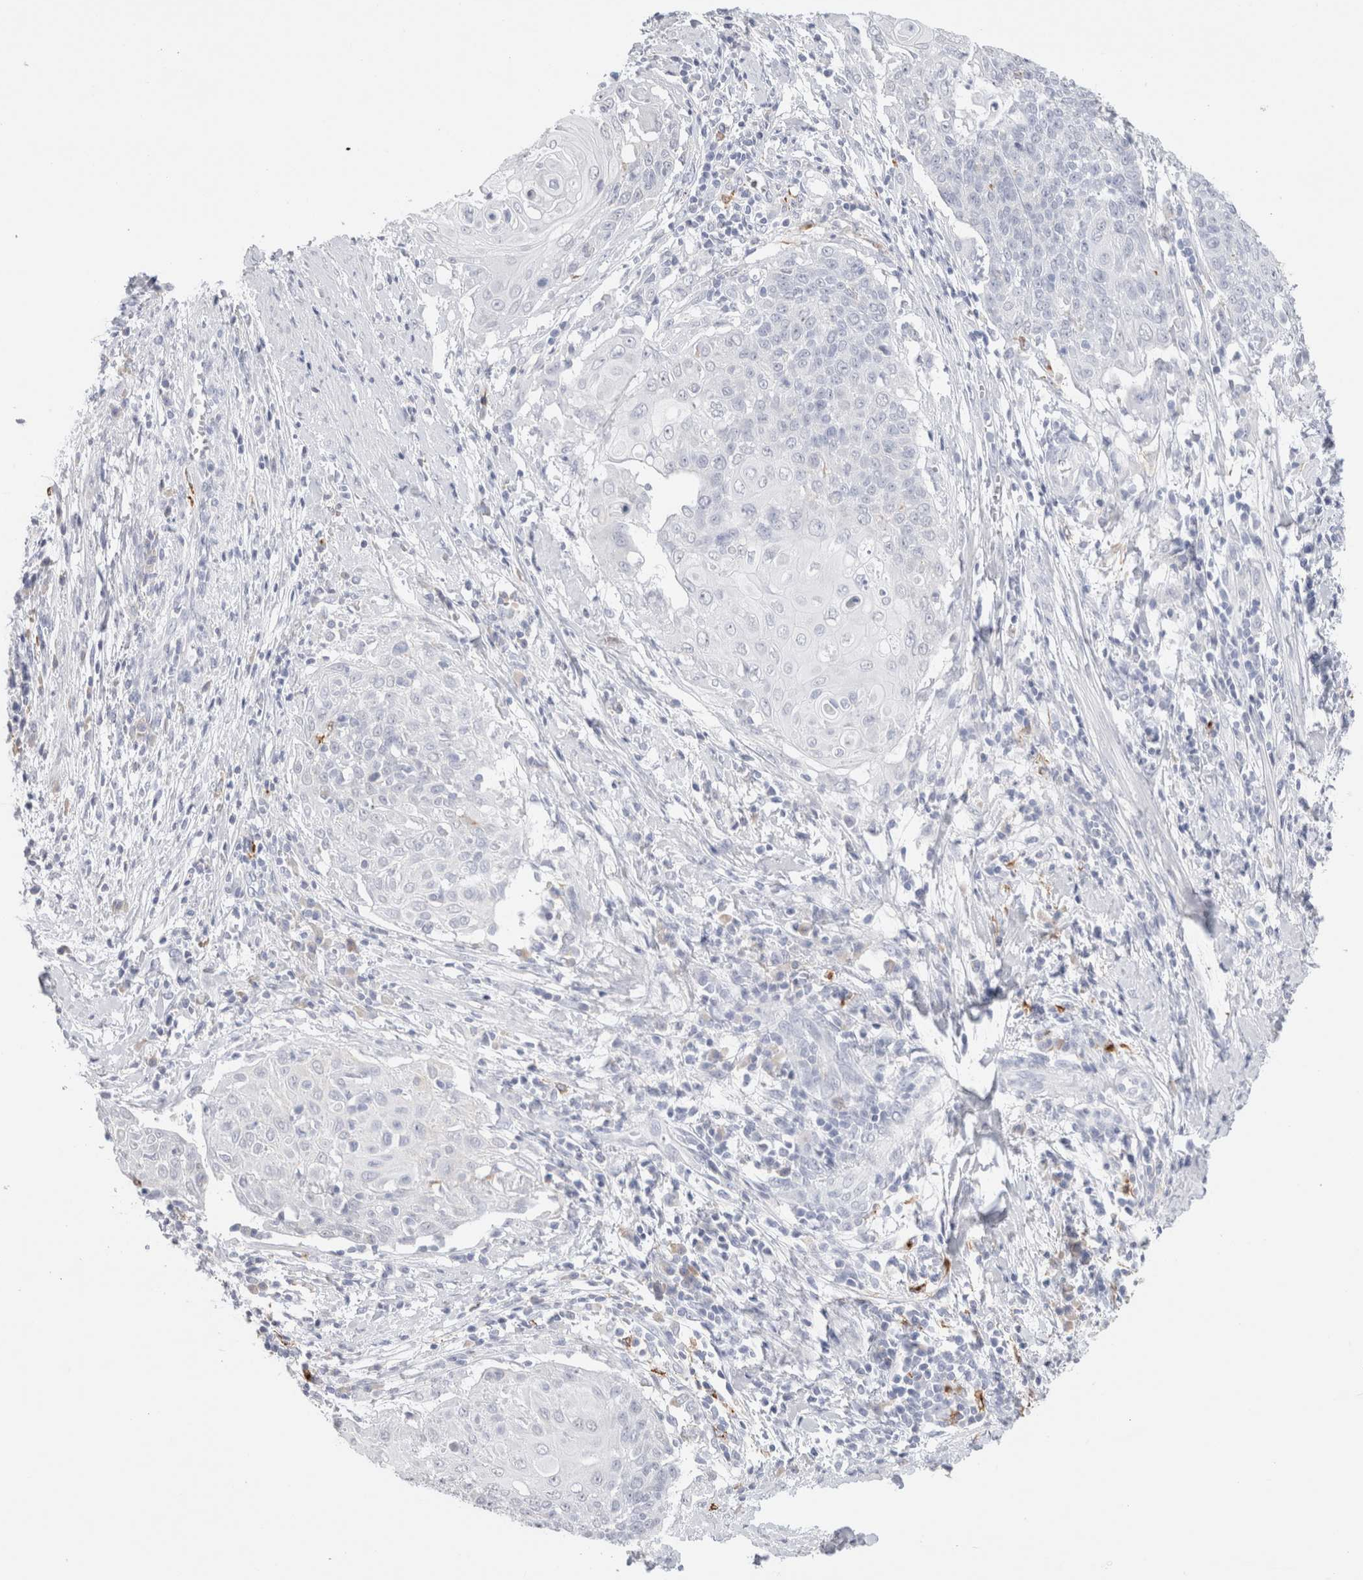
{"staining": {"intensity": "negative", "quantity": "none", "location": "none"}, "tissue": "cervical cancer", "cell_type": "Tumor cells", "image_type": "cancer", "snomed": [{"axis": "morphology", "description": "Squamous cell carcinoma, NOS"}, {"axis": "topography", "description": "Cervix"}], "caption": "High power microscopy photomicrograph of an immunohistochemistry histopathology image of cervical cancer (squamous cell carcinoma), revealing no significant expression in tumor cells. (IHC, brightfield microscopy, high magnification).", "gene": "LAMP3", "patient": {"sex": "female", "age": 39}}